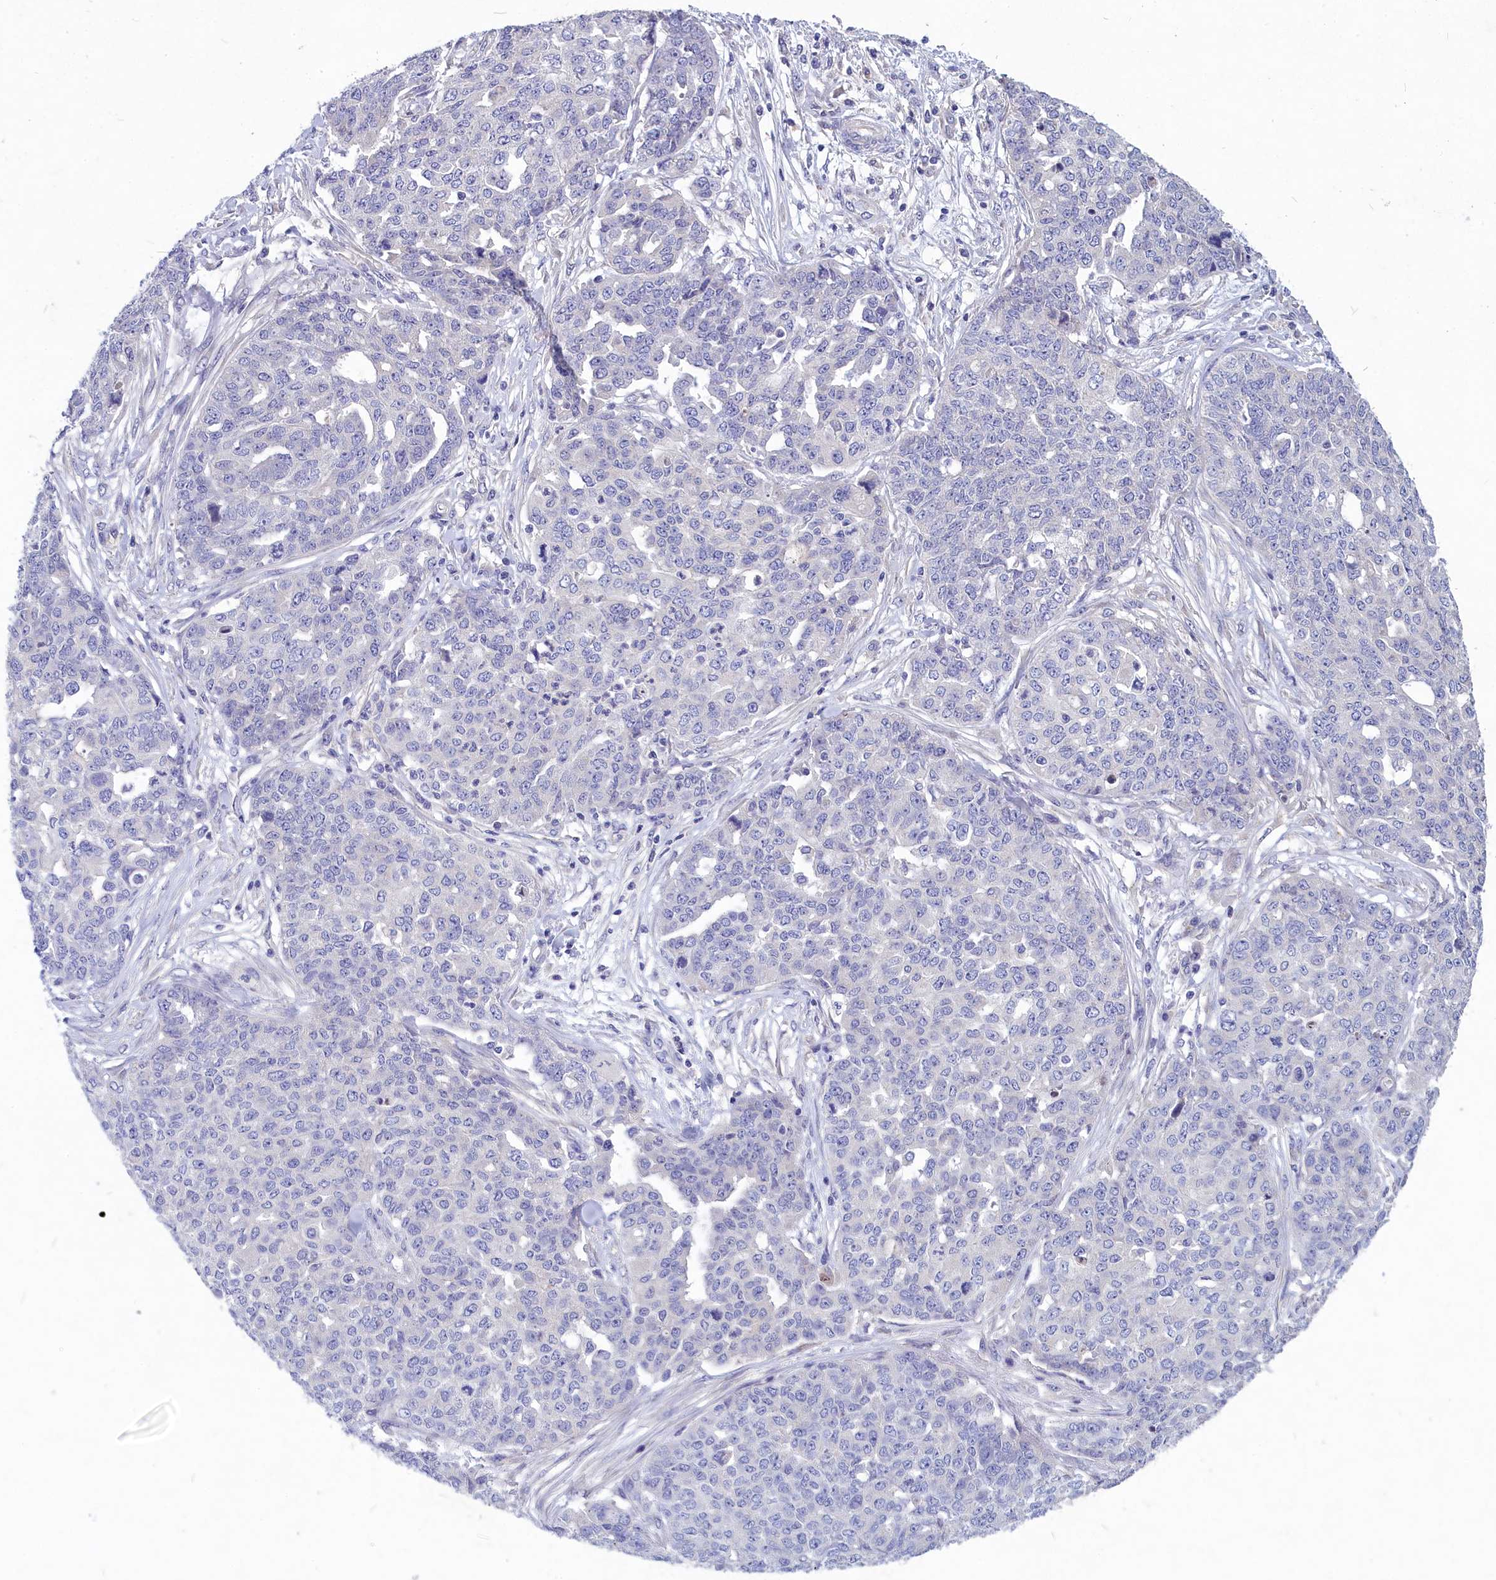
{"staining": {"intensity": "negative", "quantity": "none", "location": "none"}, "tissue": "ovarian cancer", "cell_type": "Tumor cells", "image_type": "cancer", "snomed": [{"axis": "morphology", "description": "Cystadenocarcinoma, serous, NOS"}, {"axis": "topography", "description": "Soft tissue"}, {"axis": "topography", "description": "Ovary"}], "caption": "A histopathology image of serous cystadenocarcinoma (ovarian) stained for a protein shows no brown staining in tumor cells.", "gene": "DEFB119", "patient": {"sex": "female", "age": 57}}